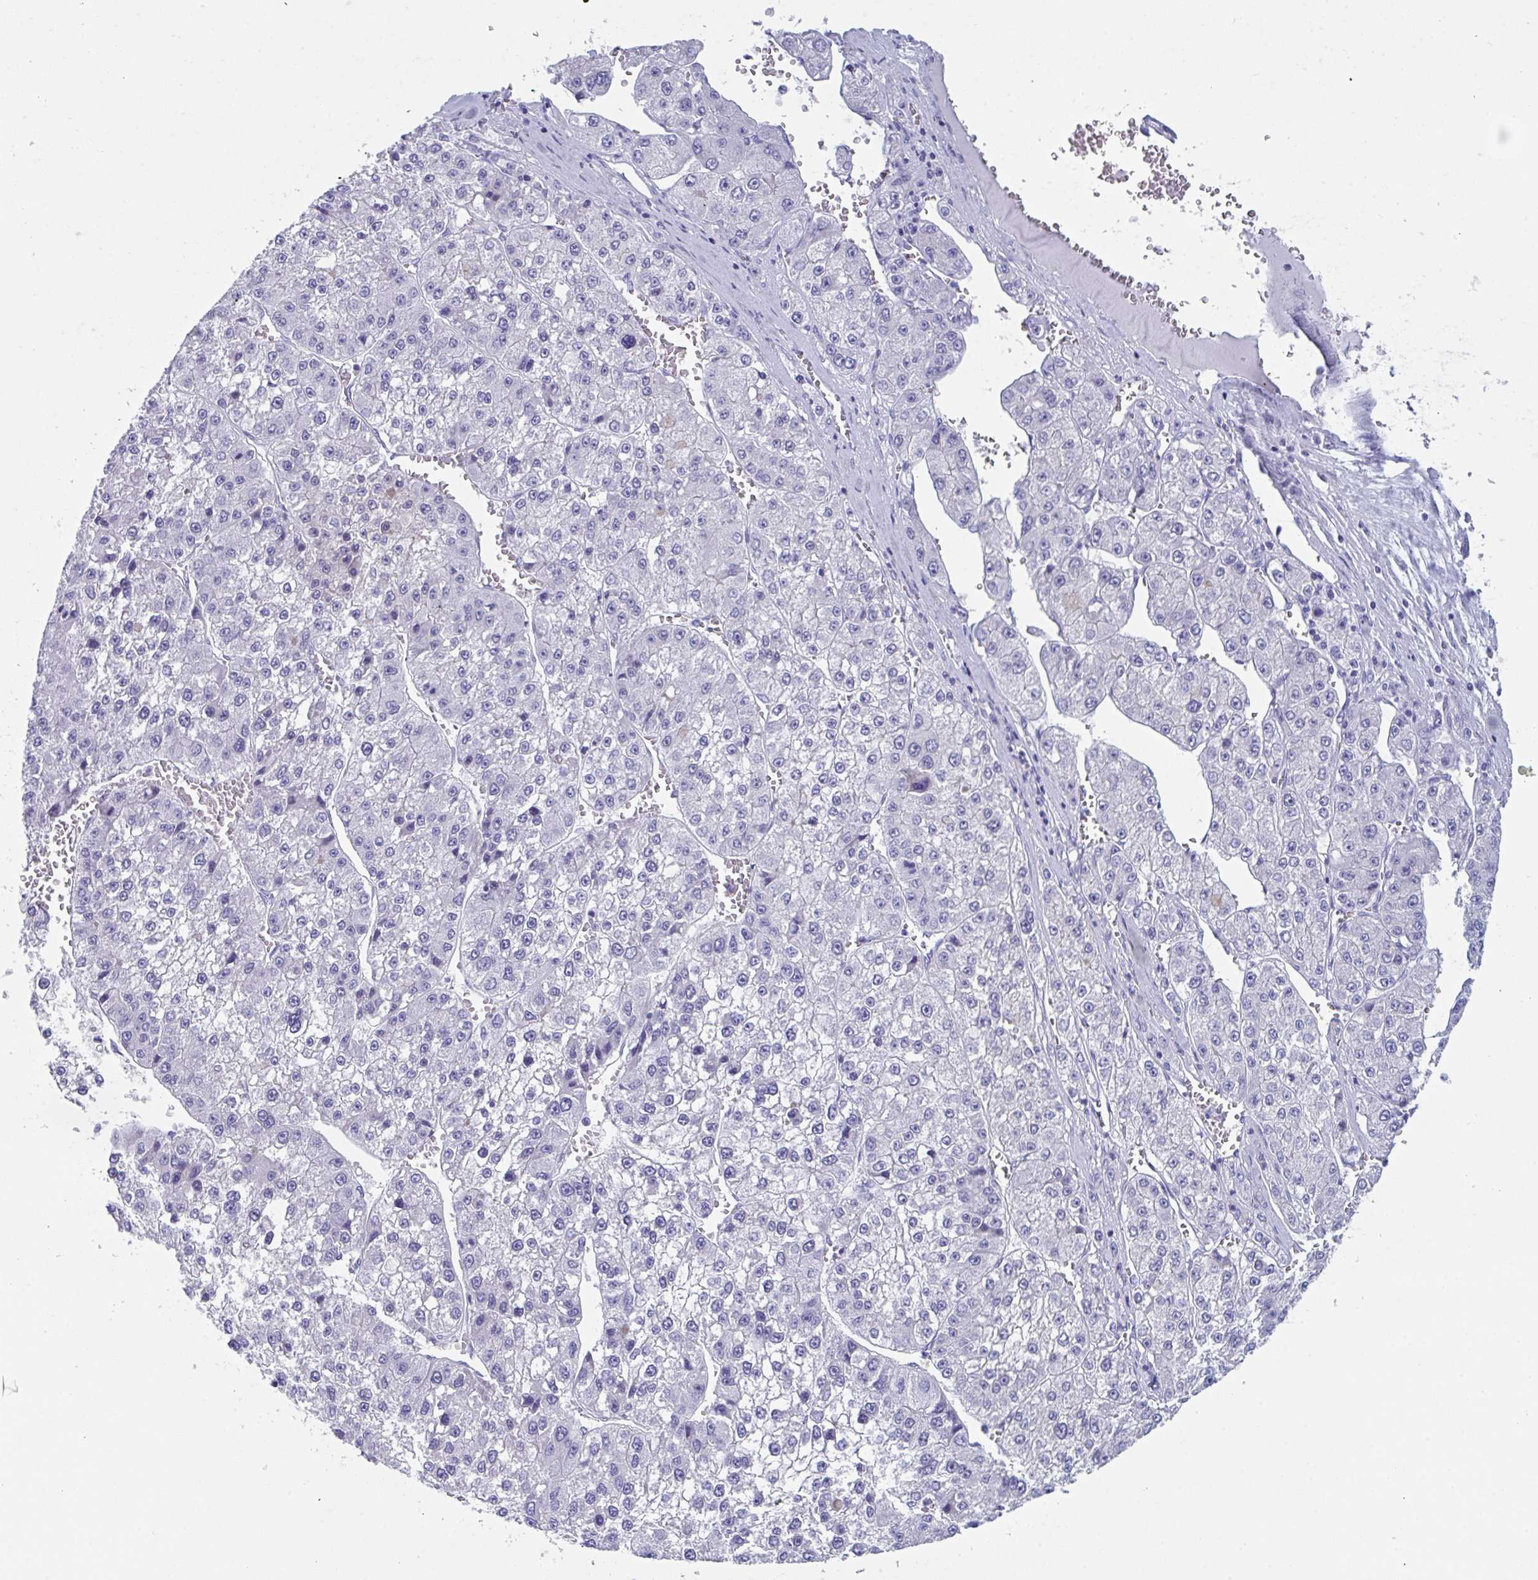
{"staining": {"intensity": "negative", "quantity": "none", "location": "none"}, "tissue": "liver cancer", "cell_type": "Tumor cells", "image_type": "cancer", "snomed": [{"axis": "morphology", "description": "Carcinoma, Hepatocellular, NOS"}, {"axis": "topography", "description": "Liver"}], "caption": "Hepatocellular carcinoma (liver) stained for a protein using IHC exhibits no staining tumor cells.", "gene": "ZPBP", "patient": {"sex": "female", "age": 73}}